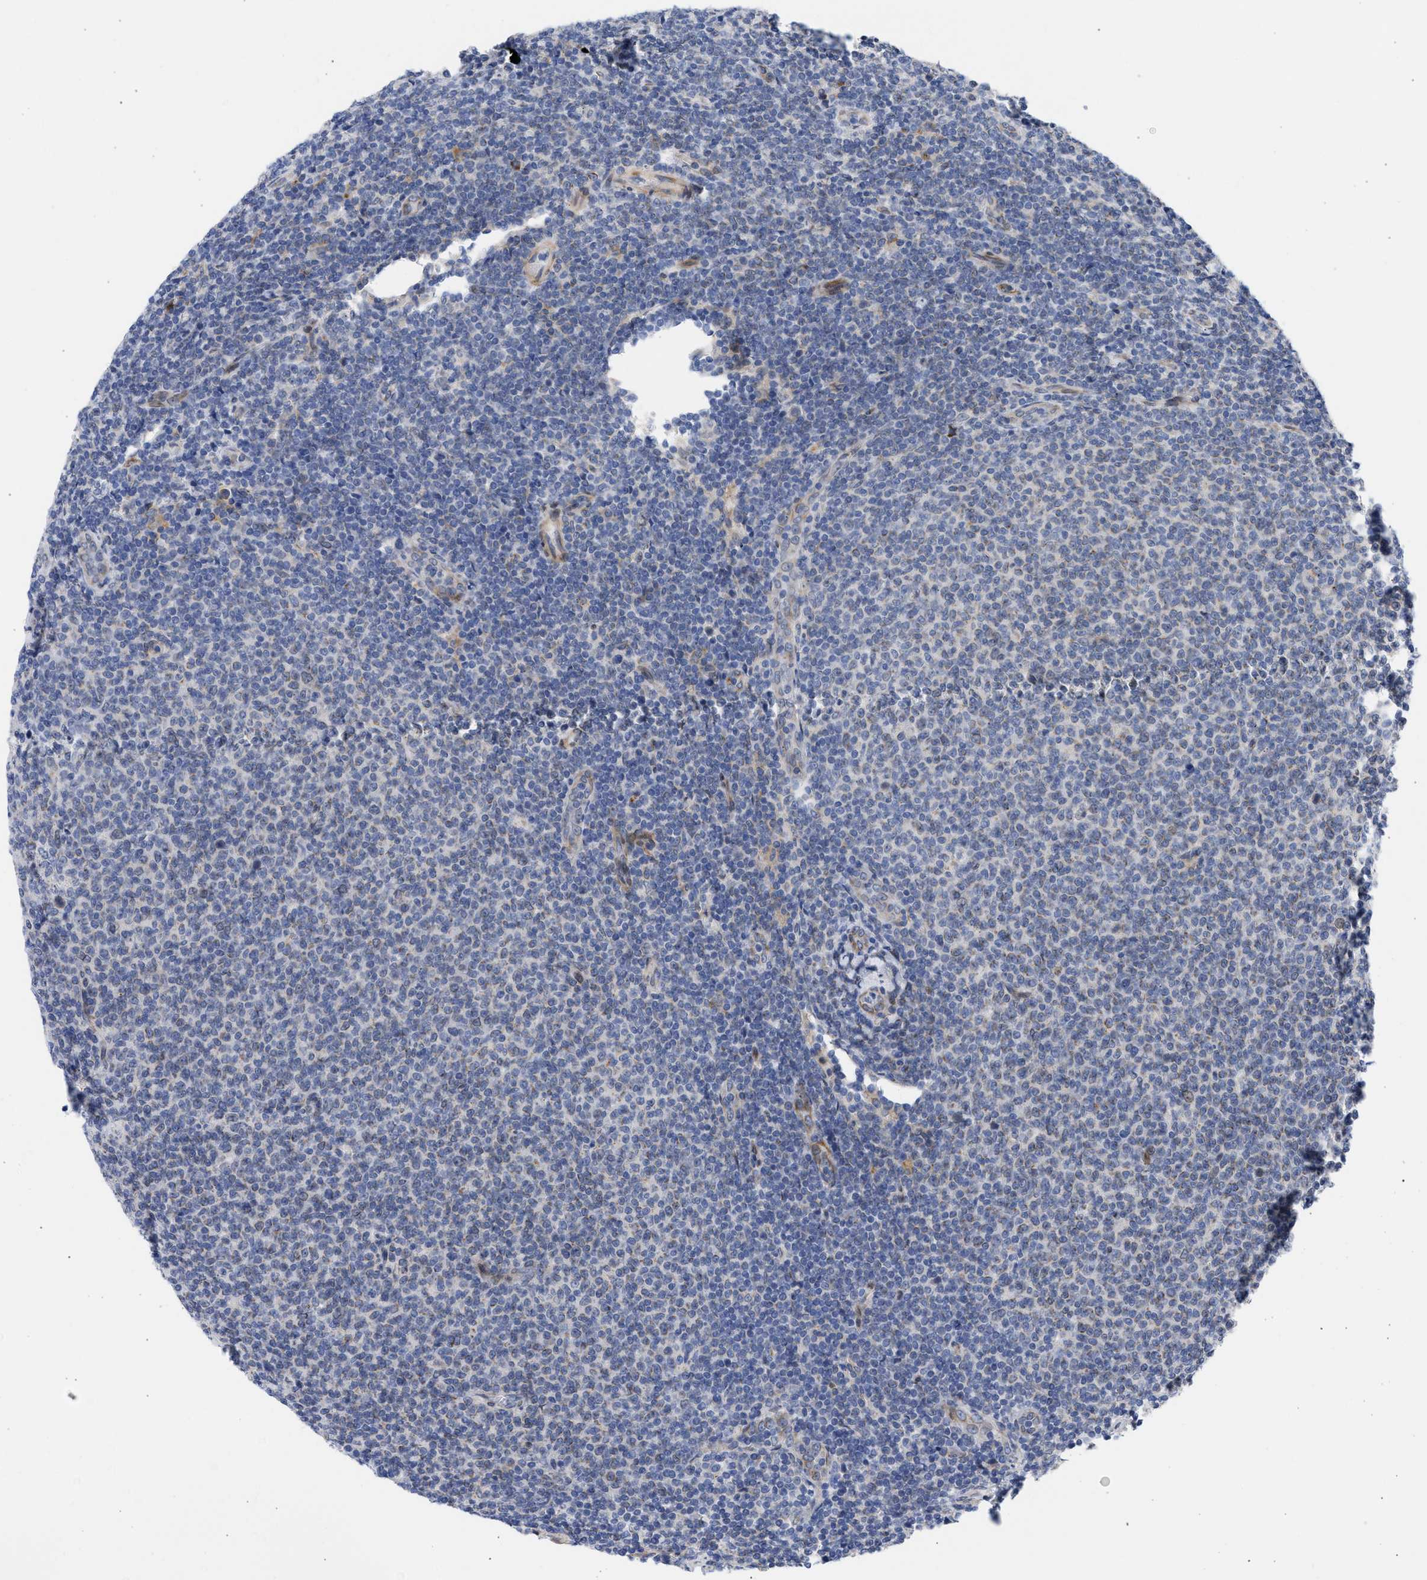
{"staining": {"intensity": "weak", "quantity": "<25%", "location": "cytoplasmic/membranous,nuclear"}, "tissue": "lymphoma", "cell_type": "Tumor cells", "image_type": "cancer", "snomed": [{"axis": "morphology", "description": "Malignant lymphoma, non-Hodgkin's type, Low grade"}, {"axis": "topography", "description": "Lymph node"}], "caption": "Immunohistochemistry histopathology image of neoplastic tissue: malignant lymphoma, non-Hodgkin's type (low-grade) stained with DAB displays no significant protein positivity in tumor cells. (Immunohistochemistry (ihc), brightfield microscopy, high magnification).", "gene": "NUP35", "patient": {"sex": "male", "age": 66}}